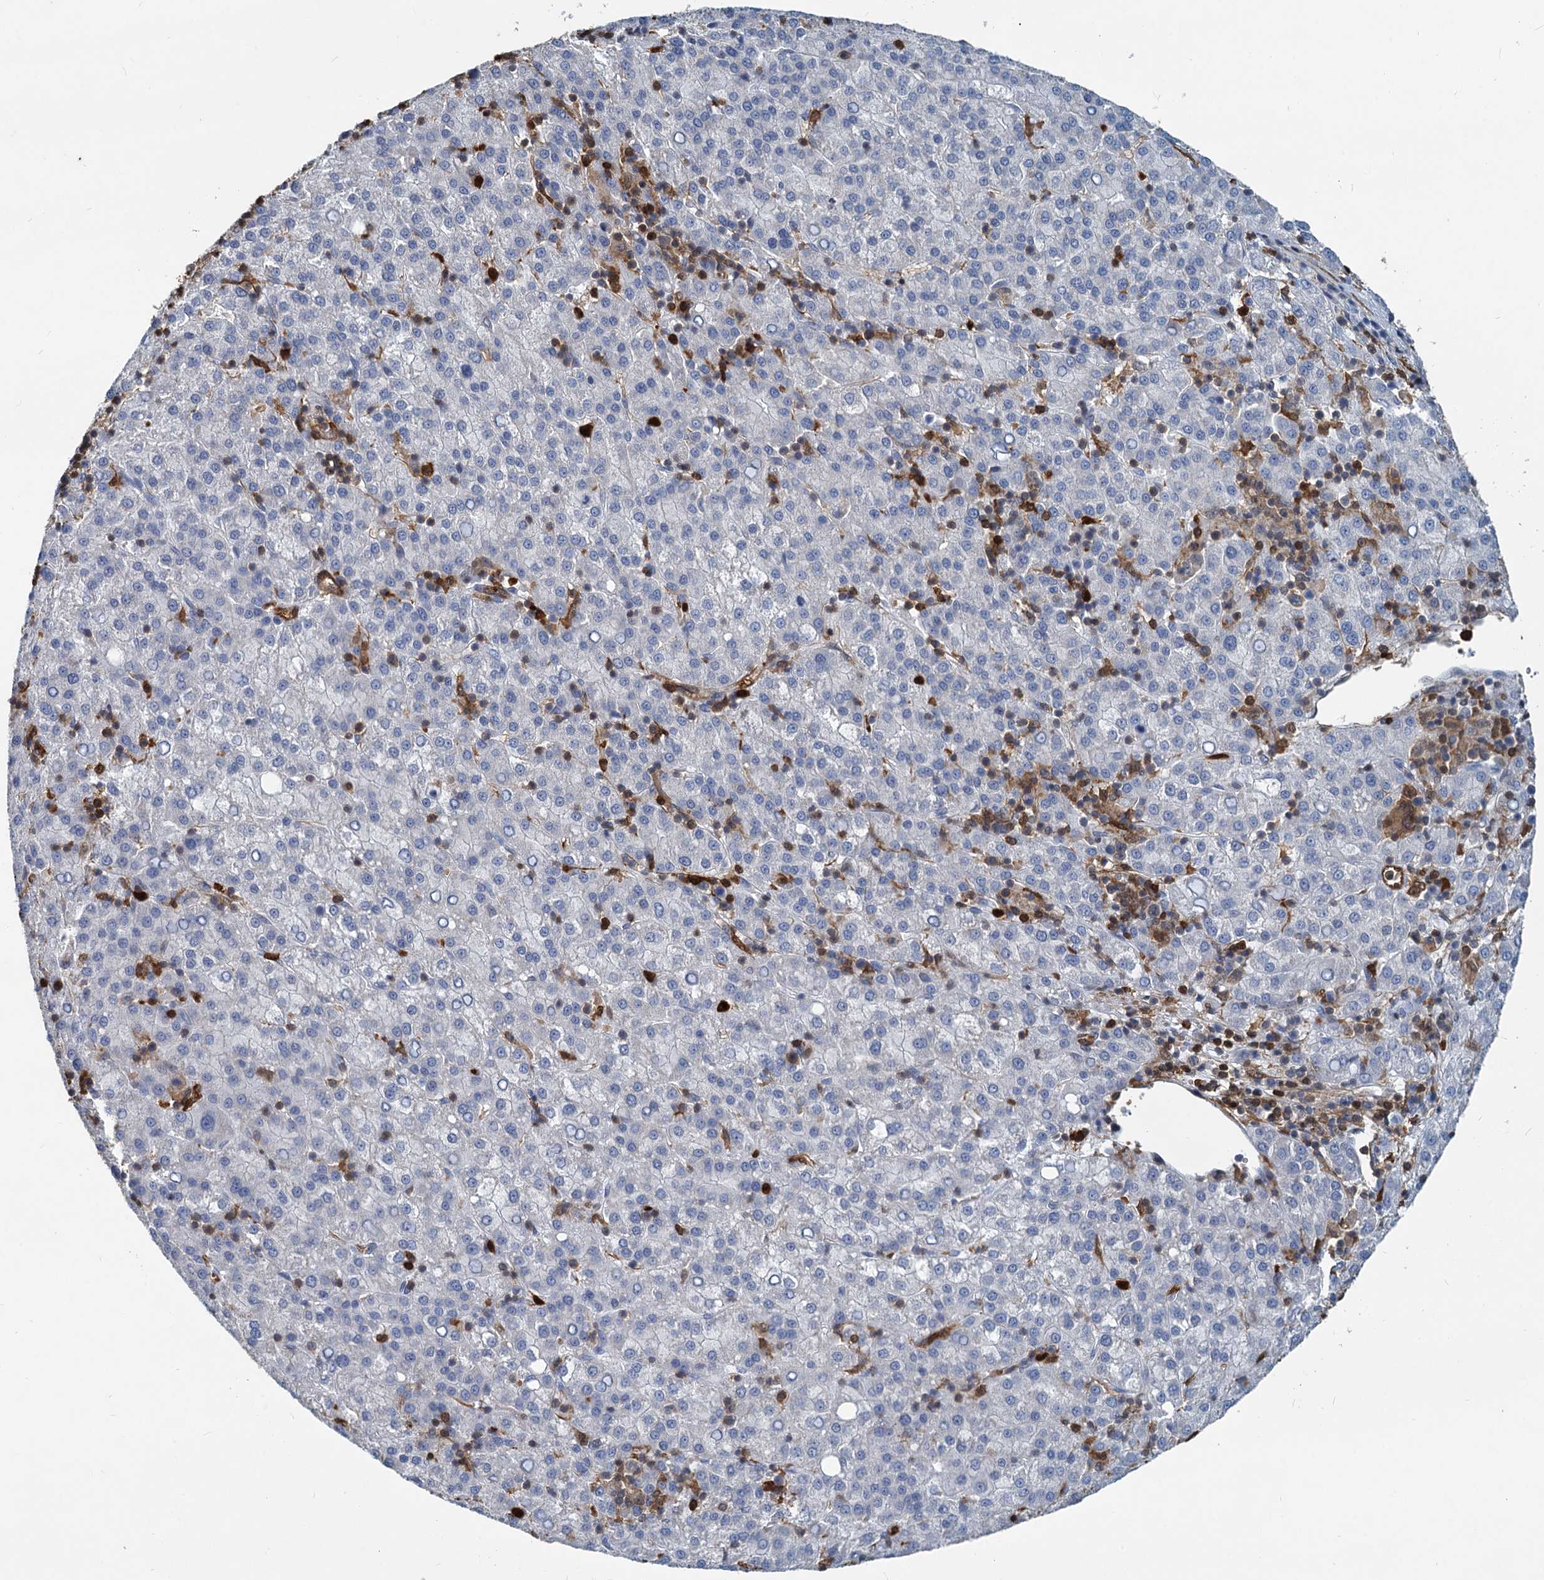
{"staining": {"intensity": "negative", "quantity": "none", "location": "none"}, "tissue": "liver cancer", "cell_type": "Tumor cells", "image_type": "cancer", "snomed": [{"axis": "morphology", "description": "Carcinoma, Hepatocellular, NOS"}, {"axis": "topography", "description": "Liver"}], "caption": "A micrograph of human hepatocellular carcinoma (liver) is negative for staining in tumor cells.", "gene": "S100A6", "patient": {"sex": "female", "age": 58}}